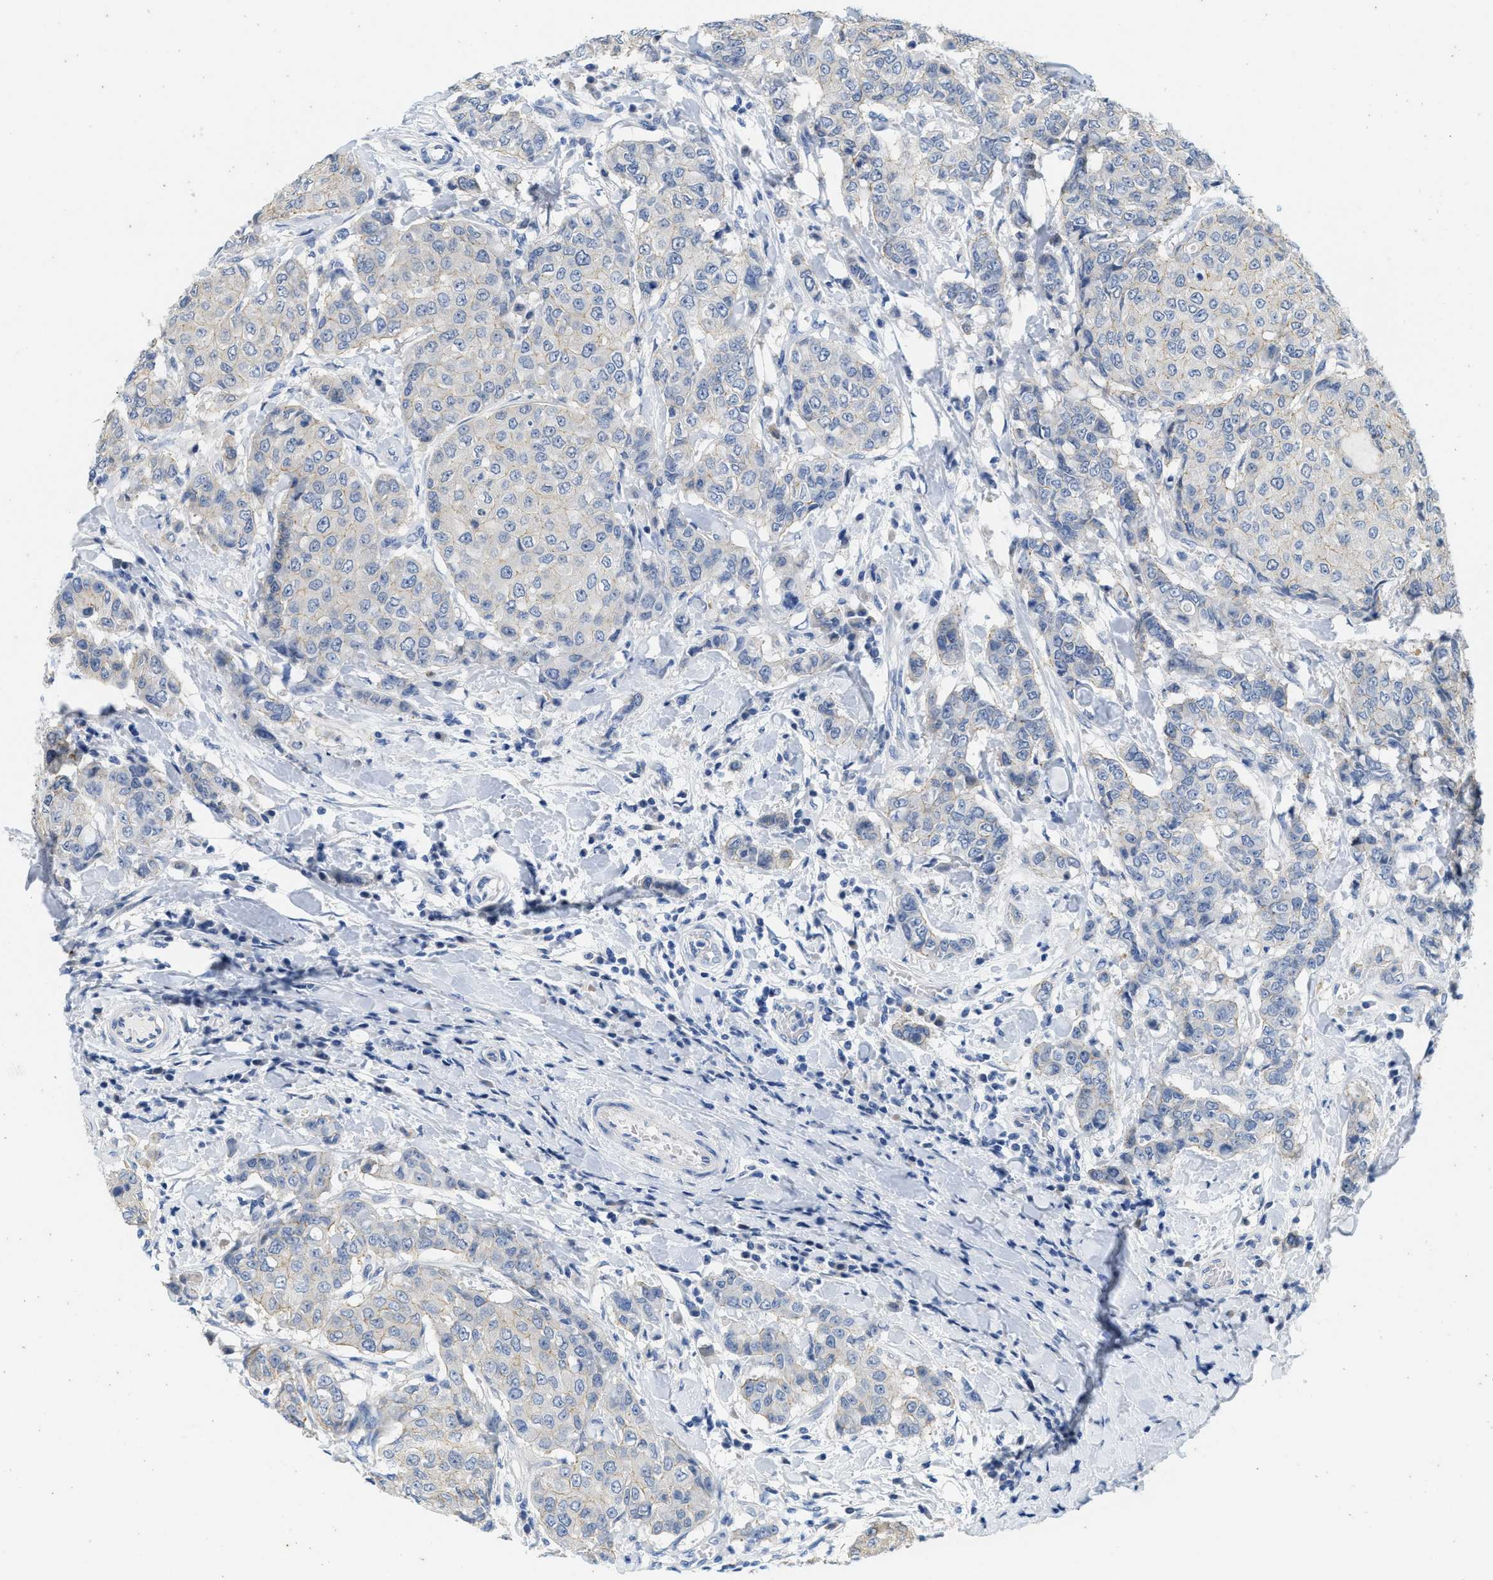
{"staining": {"intensity": "negative", "quantity": "none", "location": "none"}, "tissue": "breast cancer", "cell_type": "Tumor cells", "image_type": "cancer", "snomed": [{"axis": "morphology", "description": "Duct carcinoma"}, {"axis": "topography", "description": "Breast"}], "caption": "Image shows no significant protein staining in tumor cells of breast cancer. Brightfield microscopy of immunohistochemistry (IHC) stained with DAB (brown) and hematoxylin (blue), captured at high magnification.", "gene": "ABCB11", "patient": {"sex": "female", "age": 27}}